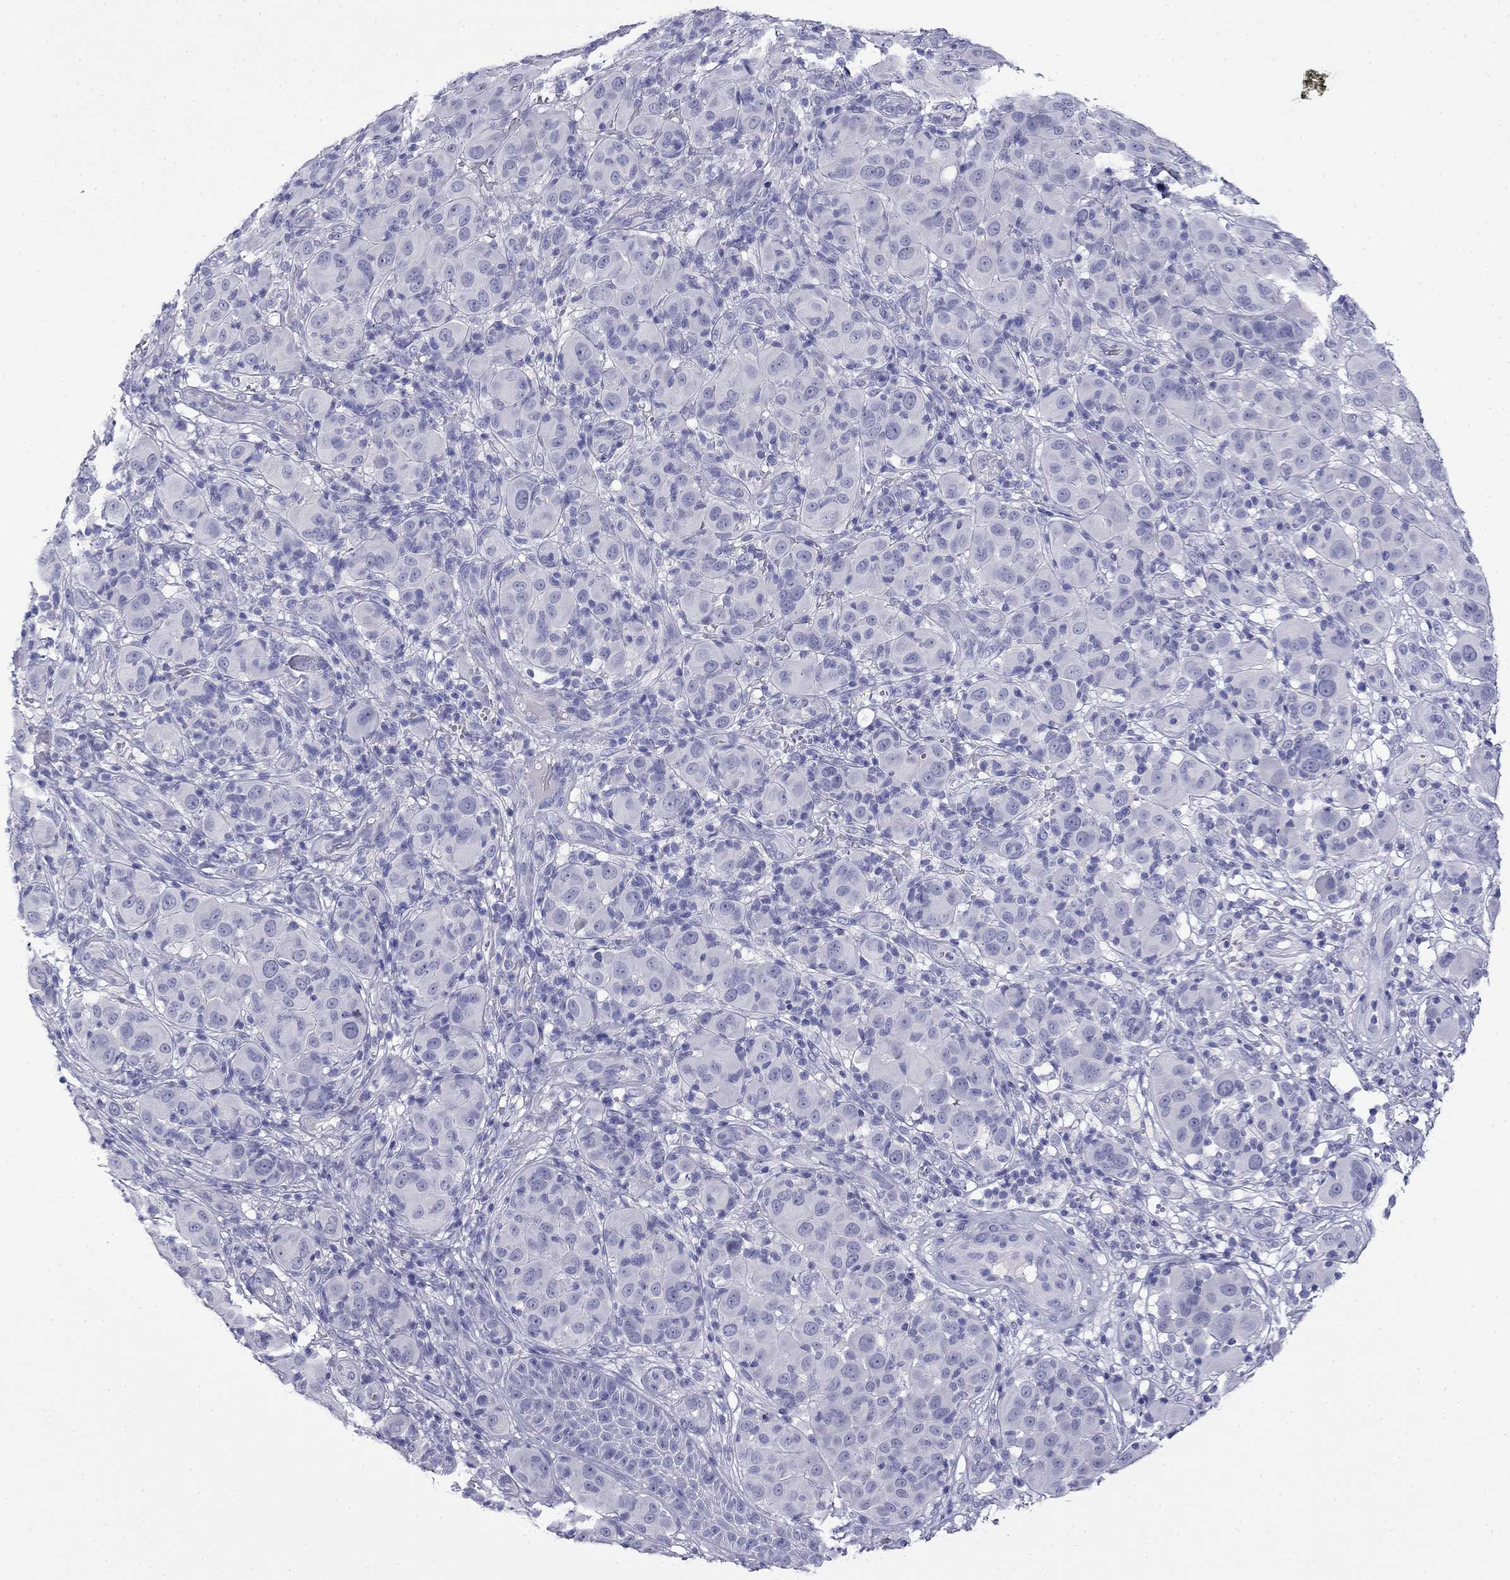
{"staining": {"intensity": "negative", "quantity": "none", "location": "none"}, "tissue": "melanoma", "cell_type": "Tumor cells", "image_type": "cancer", "snomed": [{"axis": "morphology", "description": "Malignant melanoma, NOS"}, {"axis": "topography", "description": "Skin"}], "caption": "Immunohistochemical staining of human malignant melanoma demonstrates no significant positivity in tumor cells.", "gene": "MYO15A", "patient": {"sex": "female", "age": 87}}